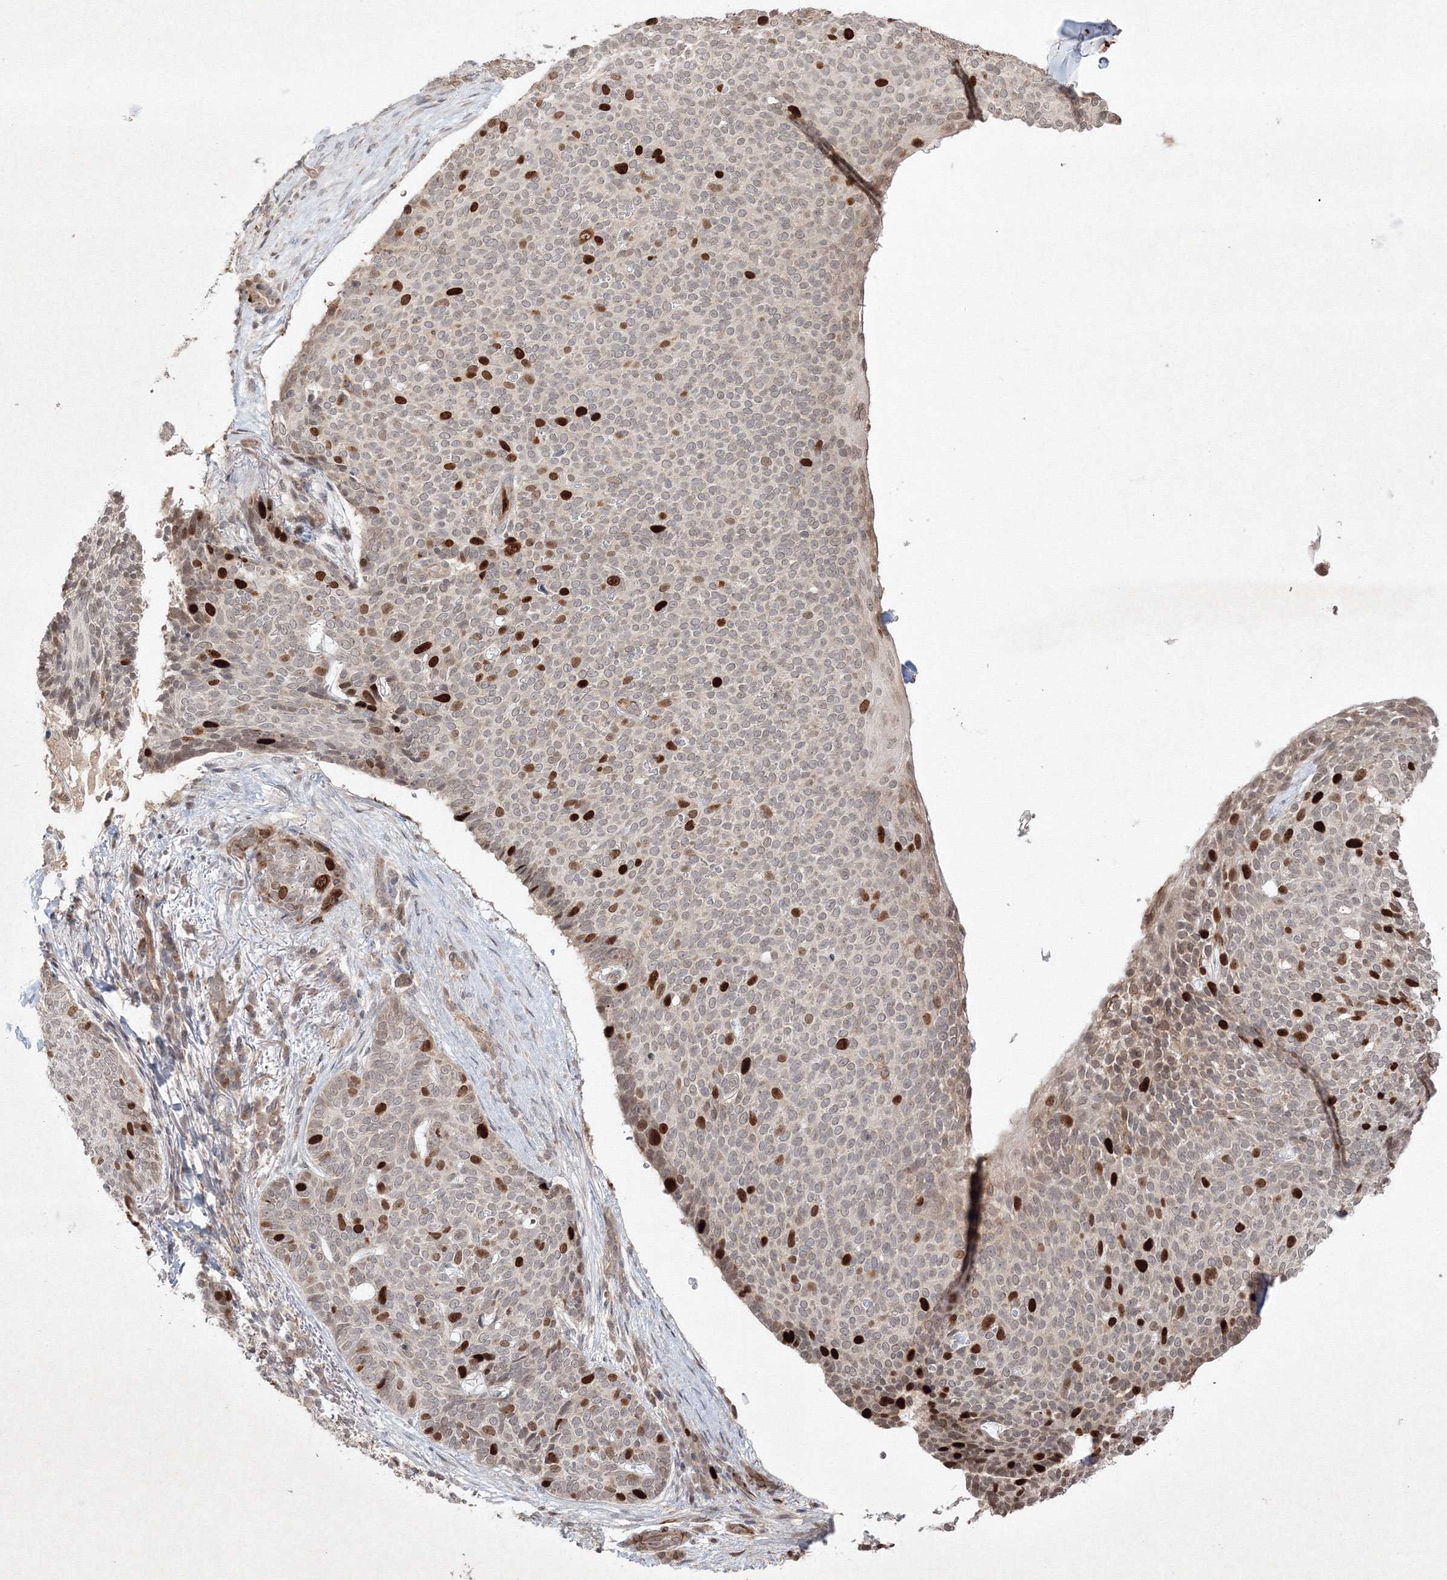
{"staining": {"intensity": "strong", "quantity": "<25%", "location": "nuclear"}, "tissue": "skin cancer", "cell_type": "Tumor cells", "image_type": "cancer", "snomed": [{"axis": "morphology", "description": "Normal tissue, NOS"}, {"axis": "morphology", "description": "Basal cell carcinoma"}, {"axis": "topography", "description": "Skin"}], "caption": "Skin cancer (basal cell carcinoma) was stained to show a protein in brown. There is medium levels of strong nuclear expression in approximately <25% of tumor cells.", "gene": "KIF20A", "patient": {"sex": "male", "age": 50}}